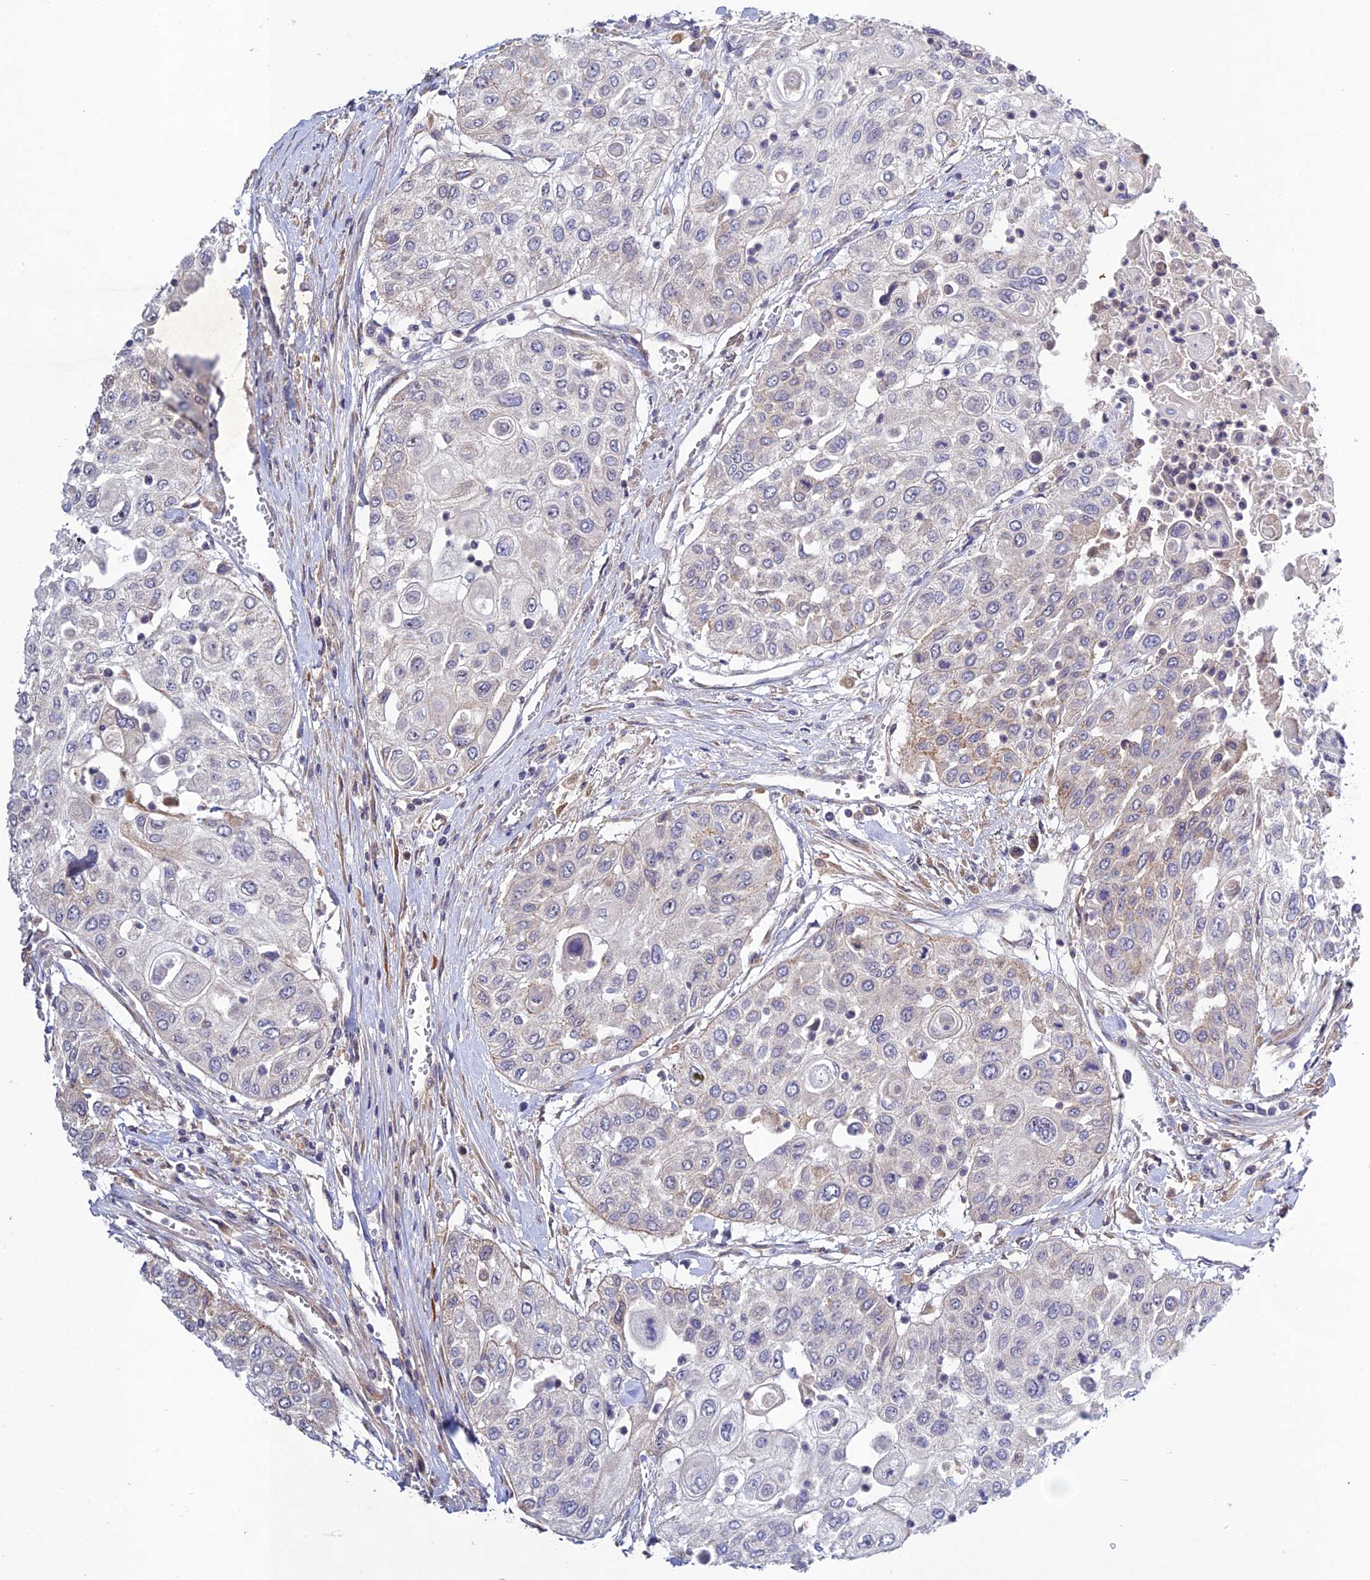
{"staining": {"intensity": "negative", "quantity": "none", "location": "none"}, "tissue": "urothelial cancer", "cell_type": "Tumor cells", "image_type": "cancer", "snomed": [{"axis": "morphology", "description": "Urothelial carcinoma, High grade"}, {"axis": "topography", "description": "Urinary bladder"}], "caption": "IHC photomicrograph of neoplastic tissue: urothelial cancer stained with DAB (3,3'-diaminobenzidine) reveals no significant protein staining in tumor cells.", "gene": "CHST5", "patient": {"sex": "female", "age": 79}}